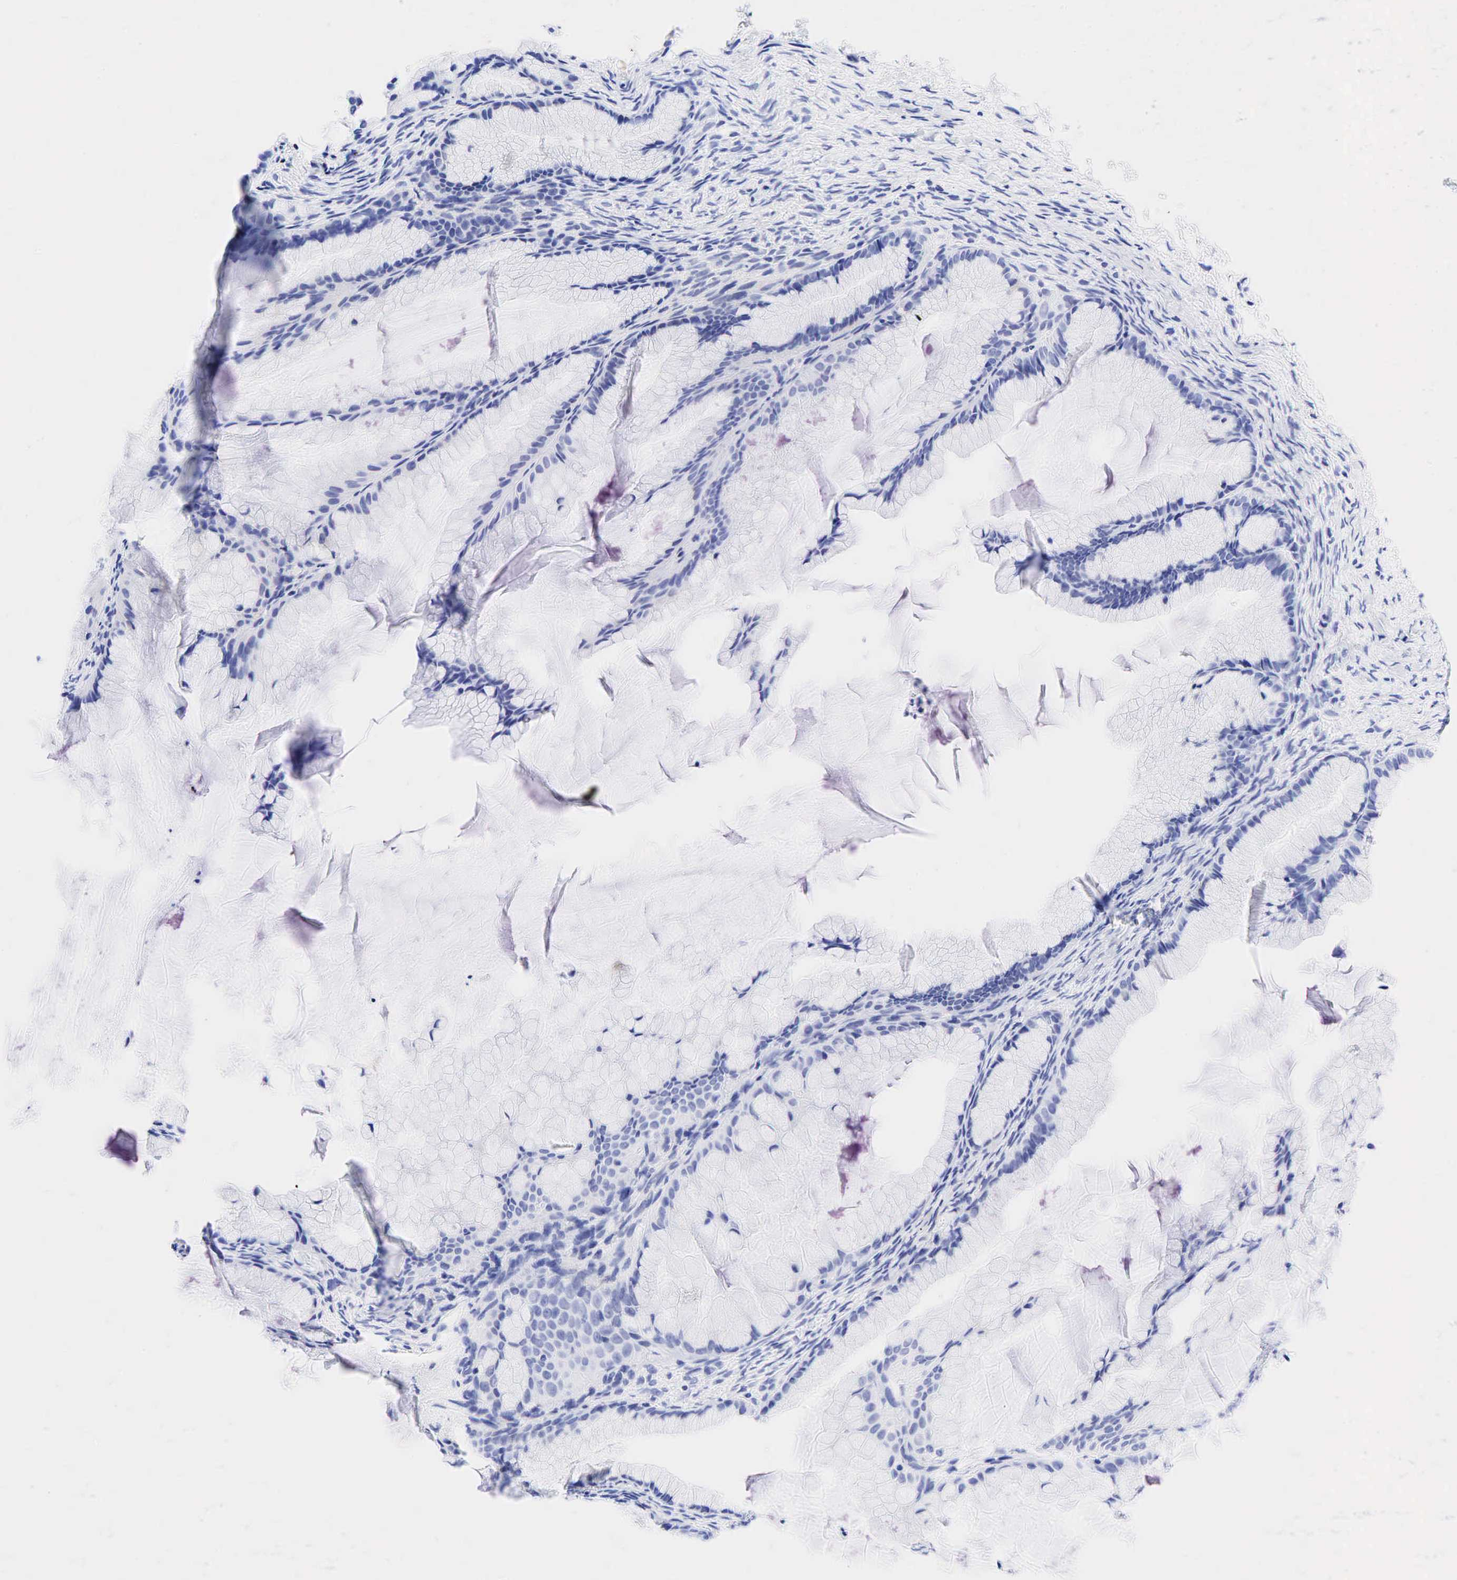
{"staining": {"intensity": "negative", "quantity": "none", "location": "none"}, "tissue": "ovarian cancer", "cell_type": "Tumor cells", "image_type": "cancer", "snomed": [{"axis": "morphology", "description": "Cystadenocarcinoma, mucinous, NOS"}, {"axis": "topography", "description": "Ovary"}], "caption": "A high-resolution micrograph shows immunohistochemistry staining of ovarian mucinous cystadenocarcinoma, which exhibits no significant staining in tumor cells.", "gene": "CD79A", "patient": {"sex": "female", "age": 41}}